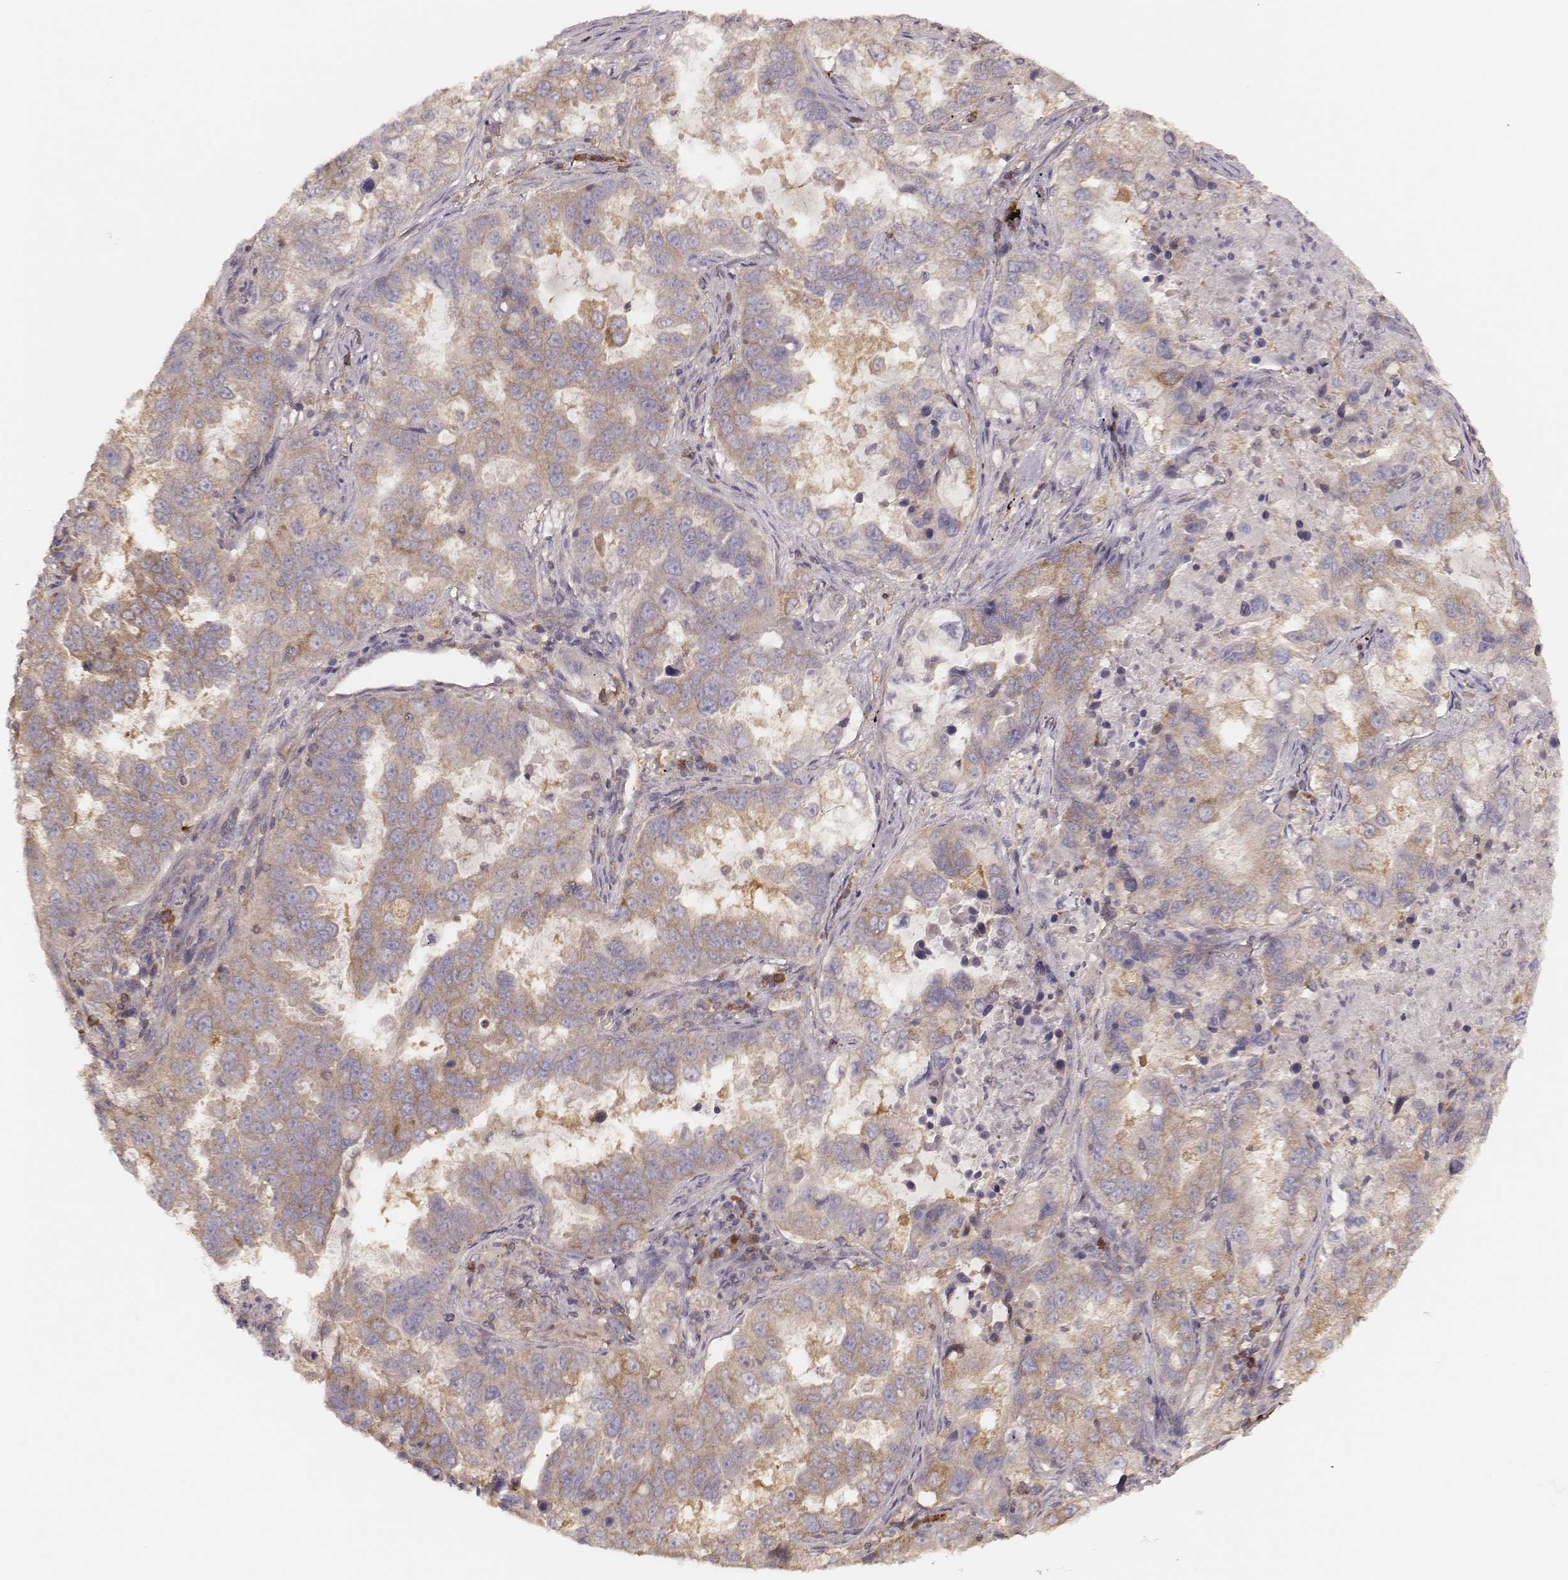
{"staining": {"intensity": "moderate", "quantity": "<25%", "location": "cytoplasmic/membranous"}, "tissue": "lung cancer", "cell_type": "Tumor cells", "image_type": "cancer", "snomed": [{"axis": "morphology", "description": "Adenocarcinoma, NOS"}, {"axis": "topography", "description": "Lung"}], "caption": "Moderate cytoplasmic/membranous positivity for a protein is appreciated in about <25% of tumor cells of lung cancer (adenocarcinoma) using immunohistochemistry (IHC).", "gene": "CARS1", "patient": {"sex": "female", "age": 61}}